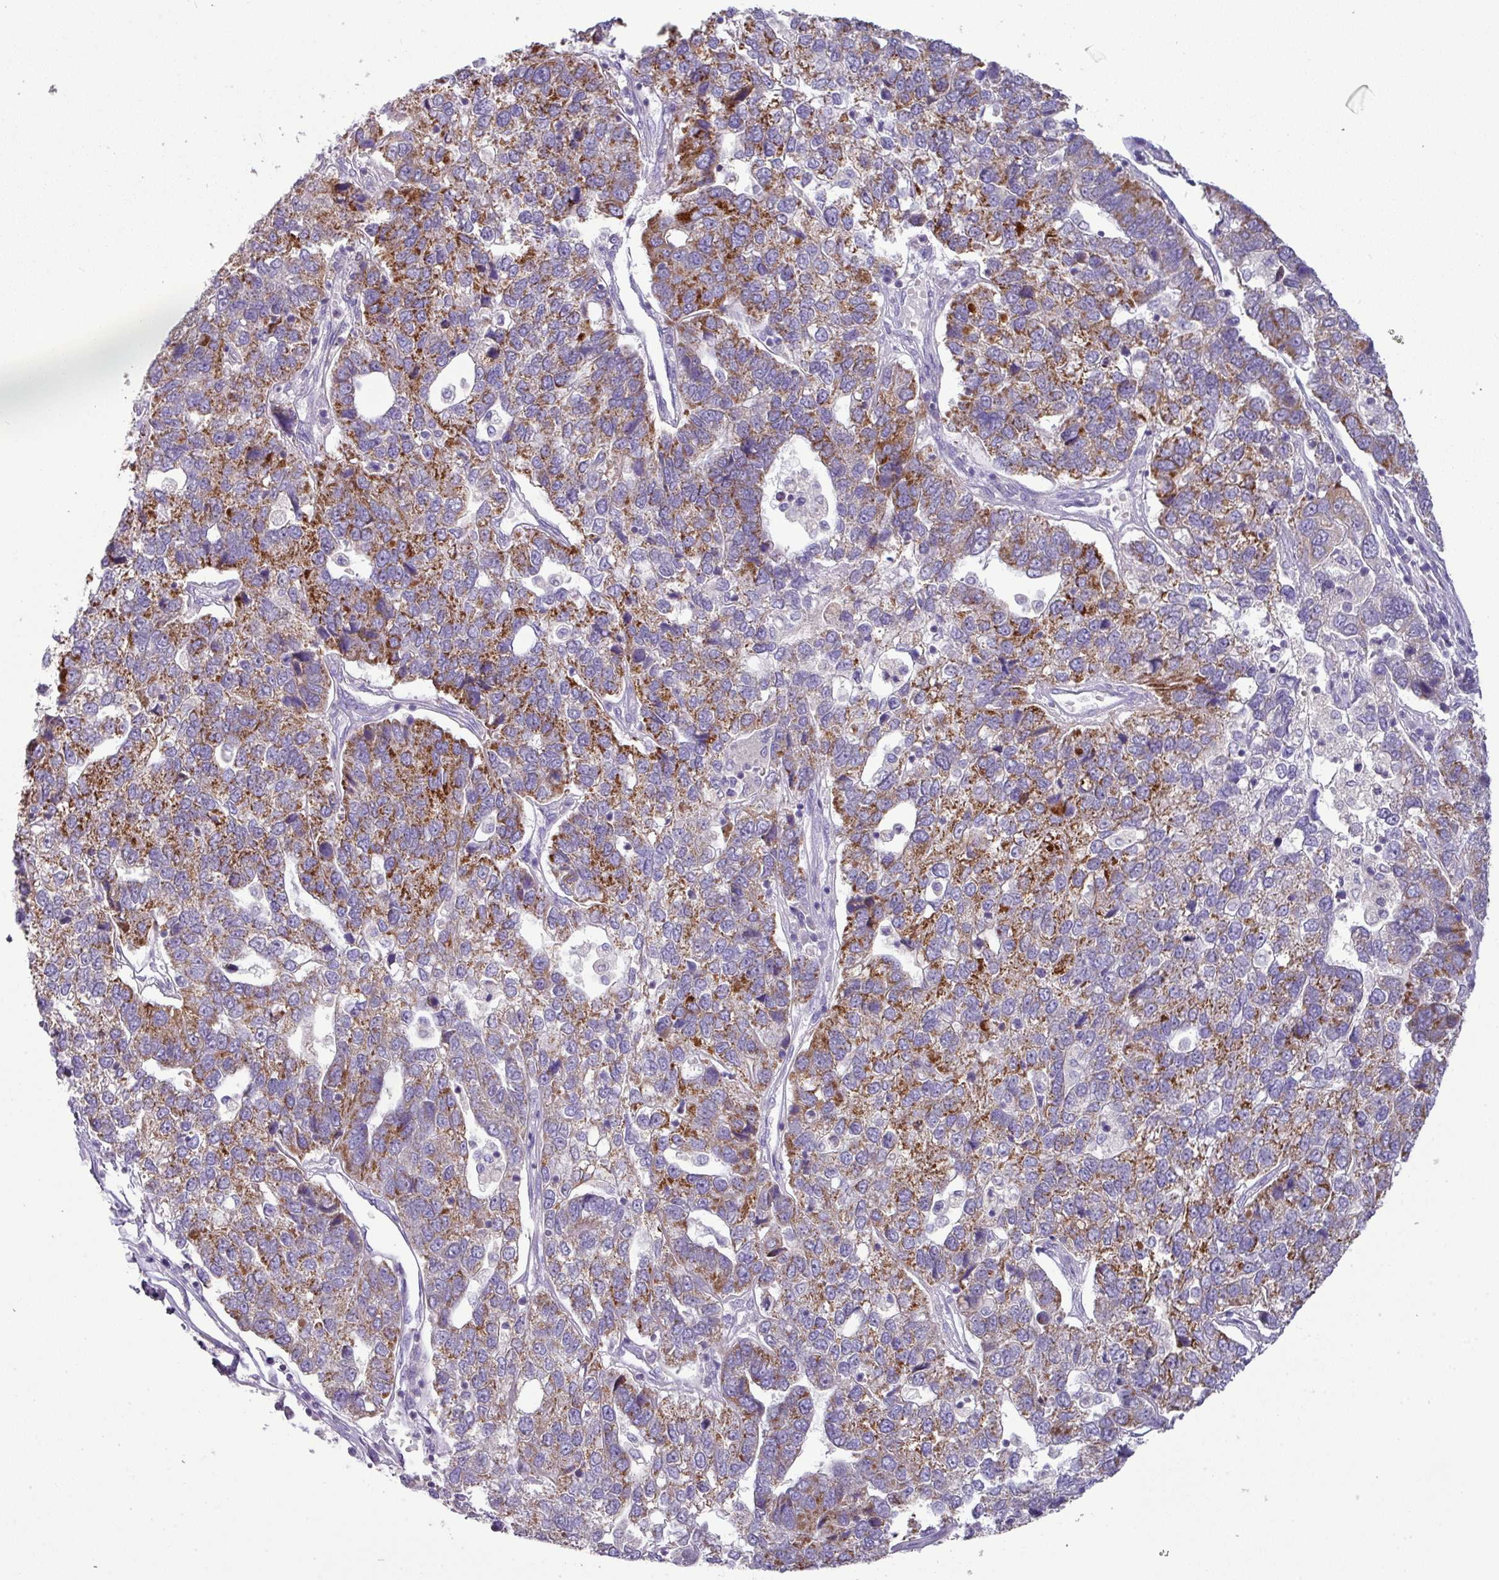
{"staining": {"intensity": "moderate", "quantity": ">75%", "location": "cytoplasmic/membranous"}, "tissue": "pancreatic cancer", "cell_type": "Tumor cells", "image_type": "cancer", "snomed": [{"axis": "morphology", "description": "Adenocarcinoma, NOS"}, {"axis": "topography", "description": "Pancreas"}], "caption": "Protein staining by immunohistochemistry exhibits moderate cytoplasmic/membranous staining in about >75% of tumor cells in adenocarcinoma (pancreatic). The staining was performed using DAB, with brown indicating positive protein expression. Nuclei are stained blue with hematoxylin.", "gene": "TRAPPC1", "patient": {"sex": "female", "age": 61}}